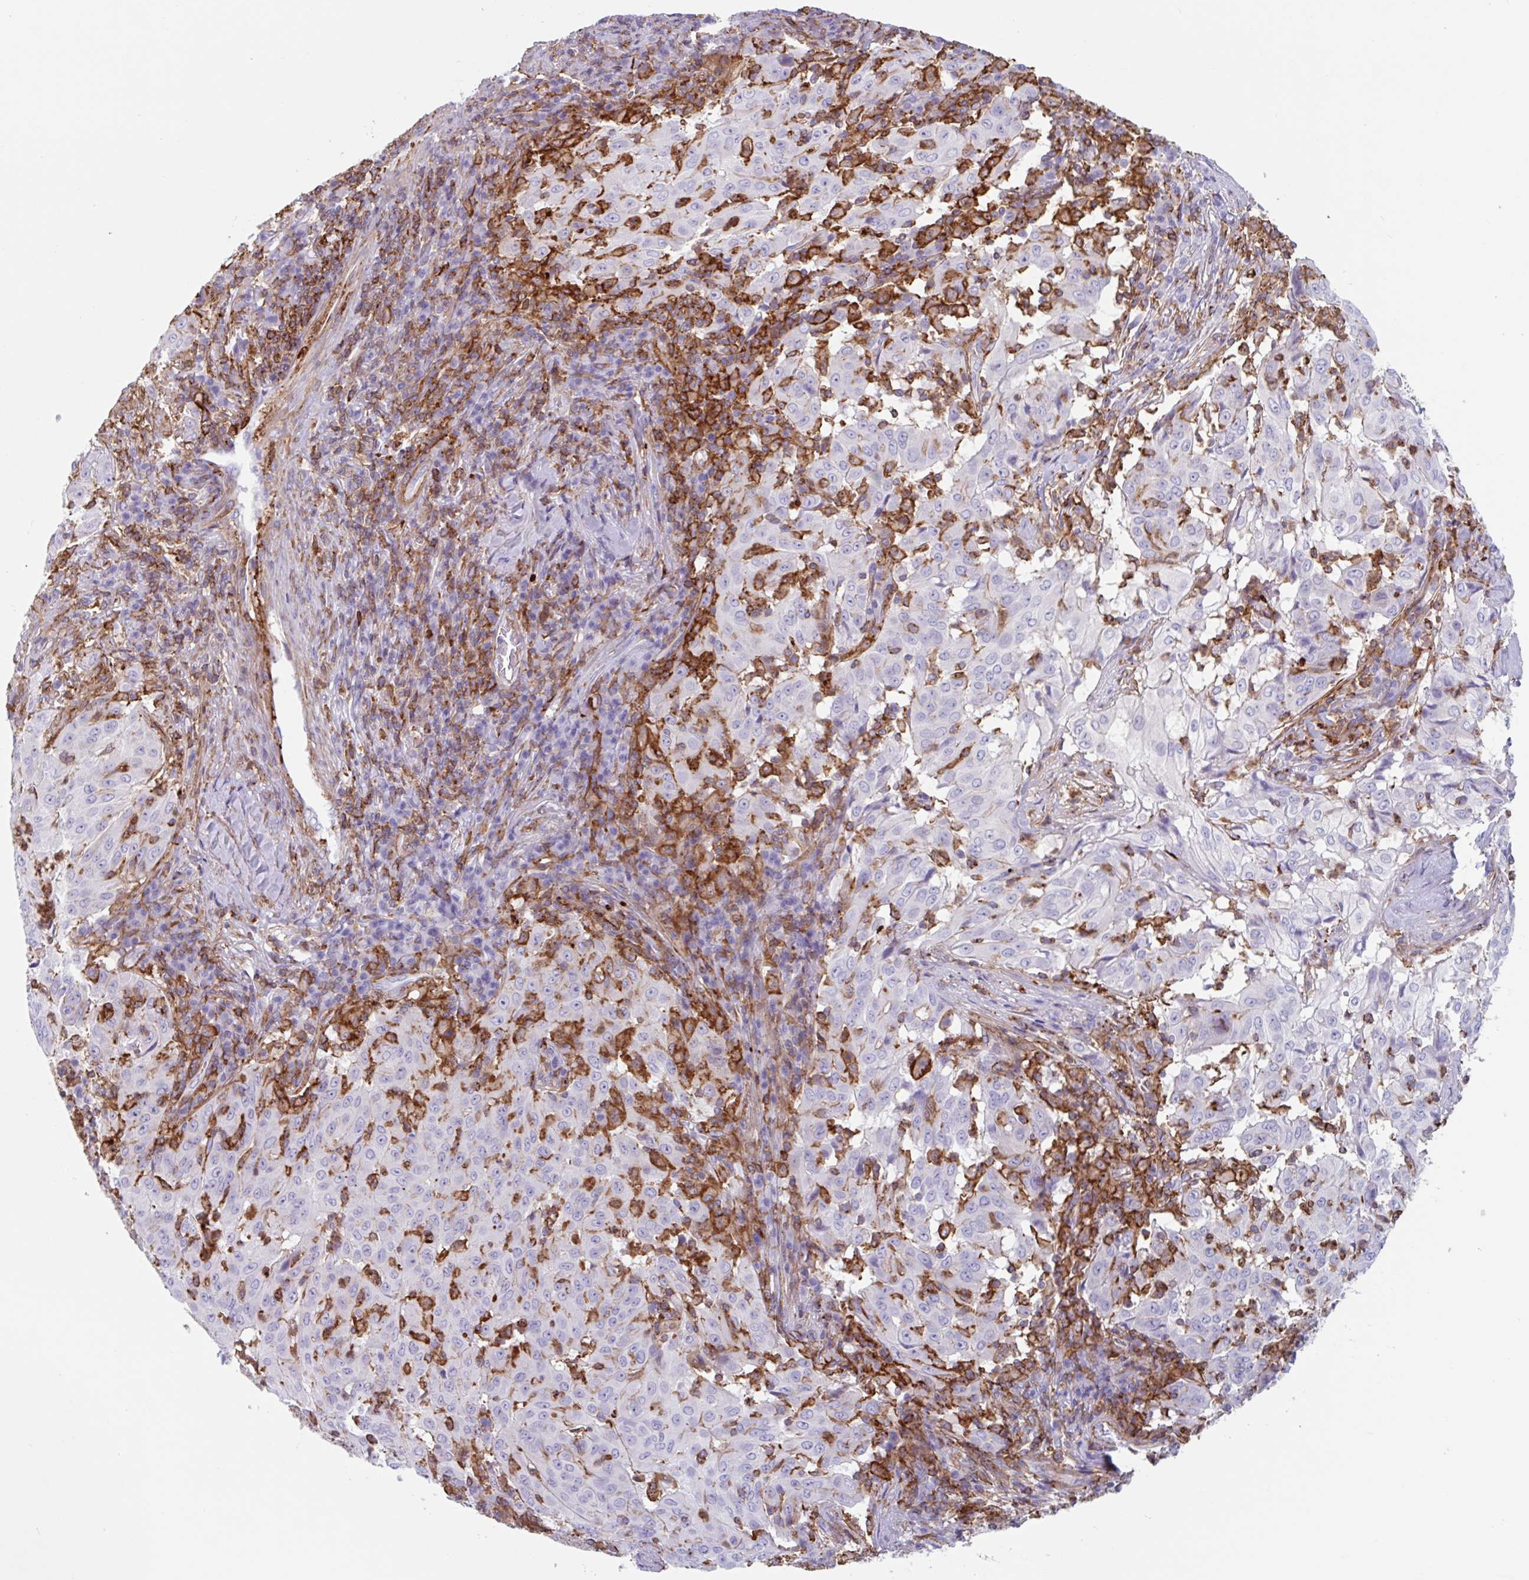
{"staining": {"intensity": "negative", "quantity": "none", "location": "none"}, "tissue": "pancreatic cancer", "cell_type": "Tumor cells", "image_type": "cancer", "snomed": [{"axis": "morphology", "description": "Adenocarcinoma, NOS"}, {"axis": "topography", "description": "Pancreas"}], "caption": "IHC of pancreatic cancer (adenocarcinoma) demonstrates no staining in tumor cells. (Stains: DAB (3,3'-diaminobenzidine) immunohistochemistry (IHC) with hematoxylin counter stain, Microscopy: brightfield microscopy at high magnification).", "gene": "EFHD1", "patient": {"sex": "male", "age": 63}}